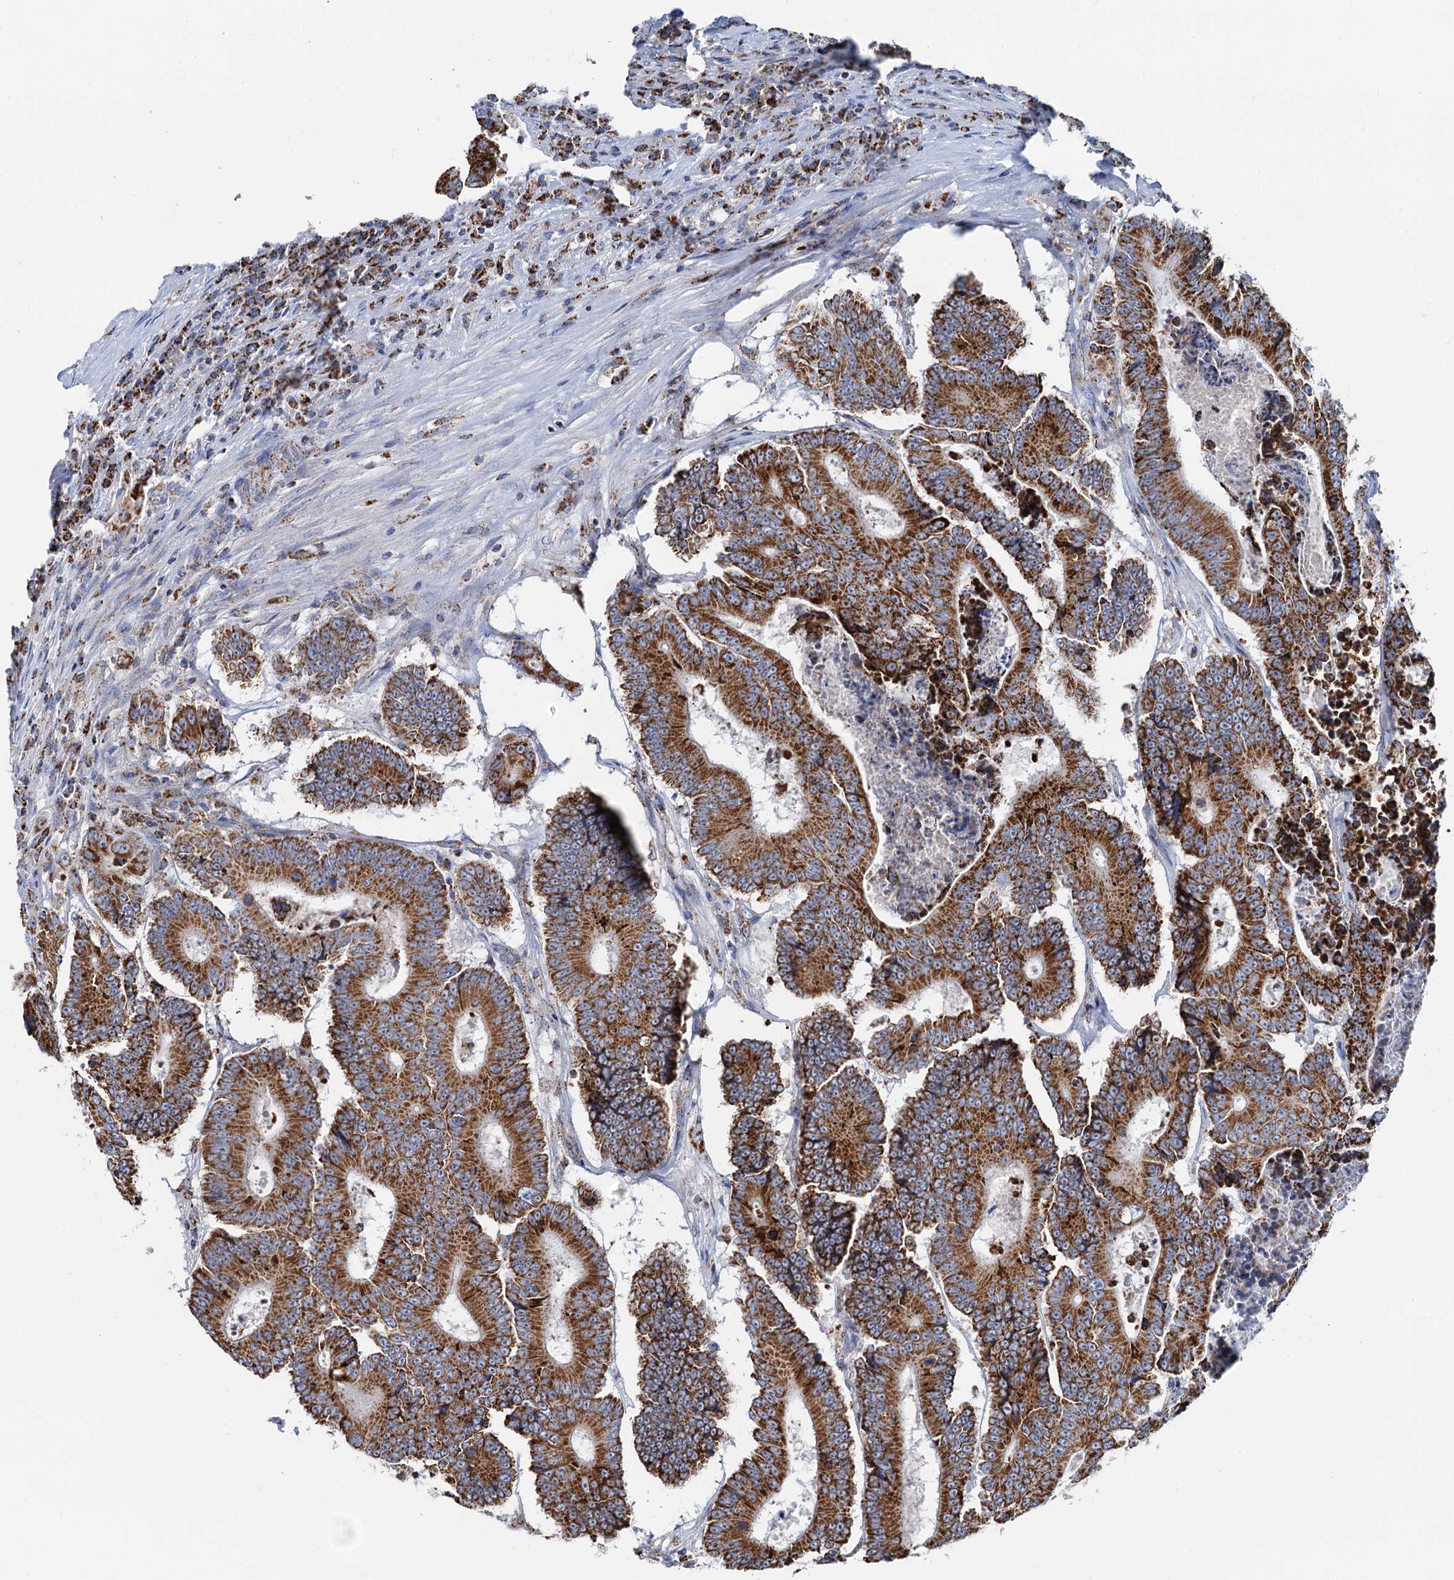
{"staining": {"intensity": "strong", "quantity": ">75%", "location": "cytoplasmic/membranous"}, "tissue": "colorectal cancer", "cell_type": "Tumor cells", "image_type": "cancer", "snomed": [{"axis": "morphology", "description": "Adenocarcinoma, NOS"}, {"axis": "topography", "description": "Colon"}], "caption": "An immunohistochemistry (IHC) micrograph of tumor tissue is shown. Protein staining in brown labels strong cytoplasmic/membranous positivity in adenocarcinoma (colorectal) within tumor cells.", "gene": "C2CD3", "patient": {"sex": "male", "age": 83}}